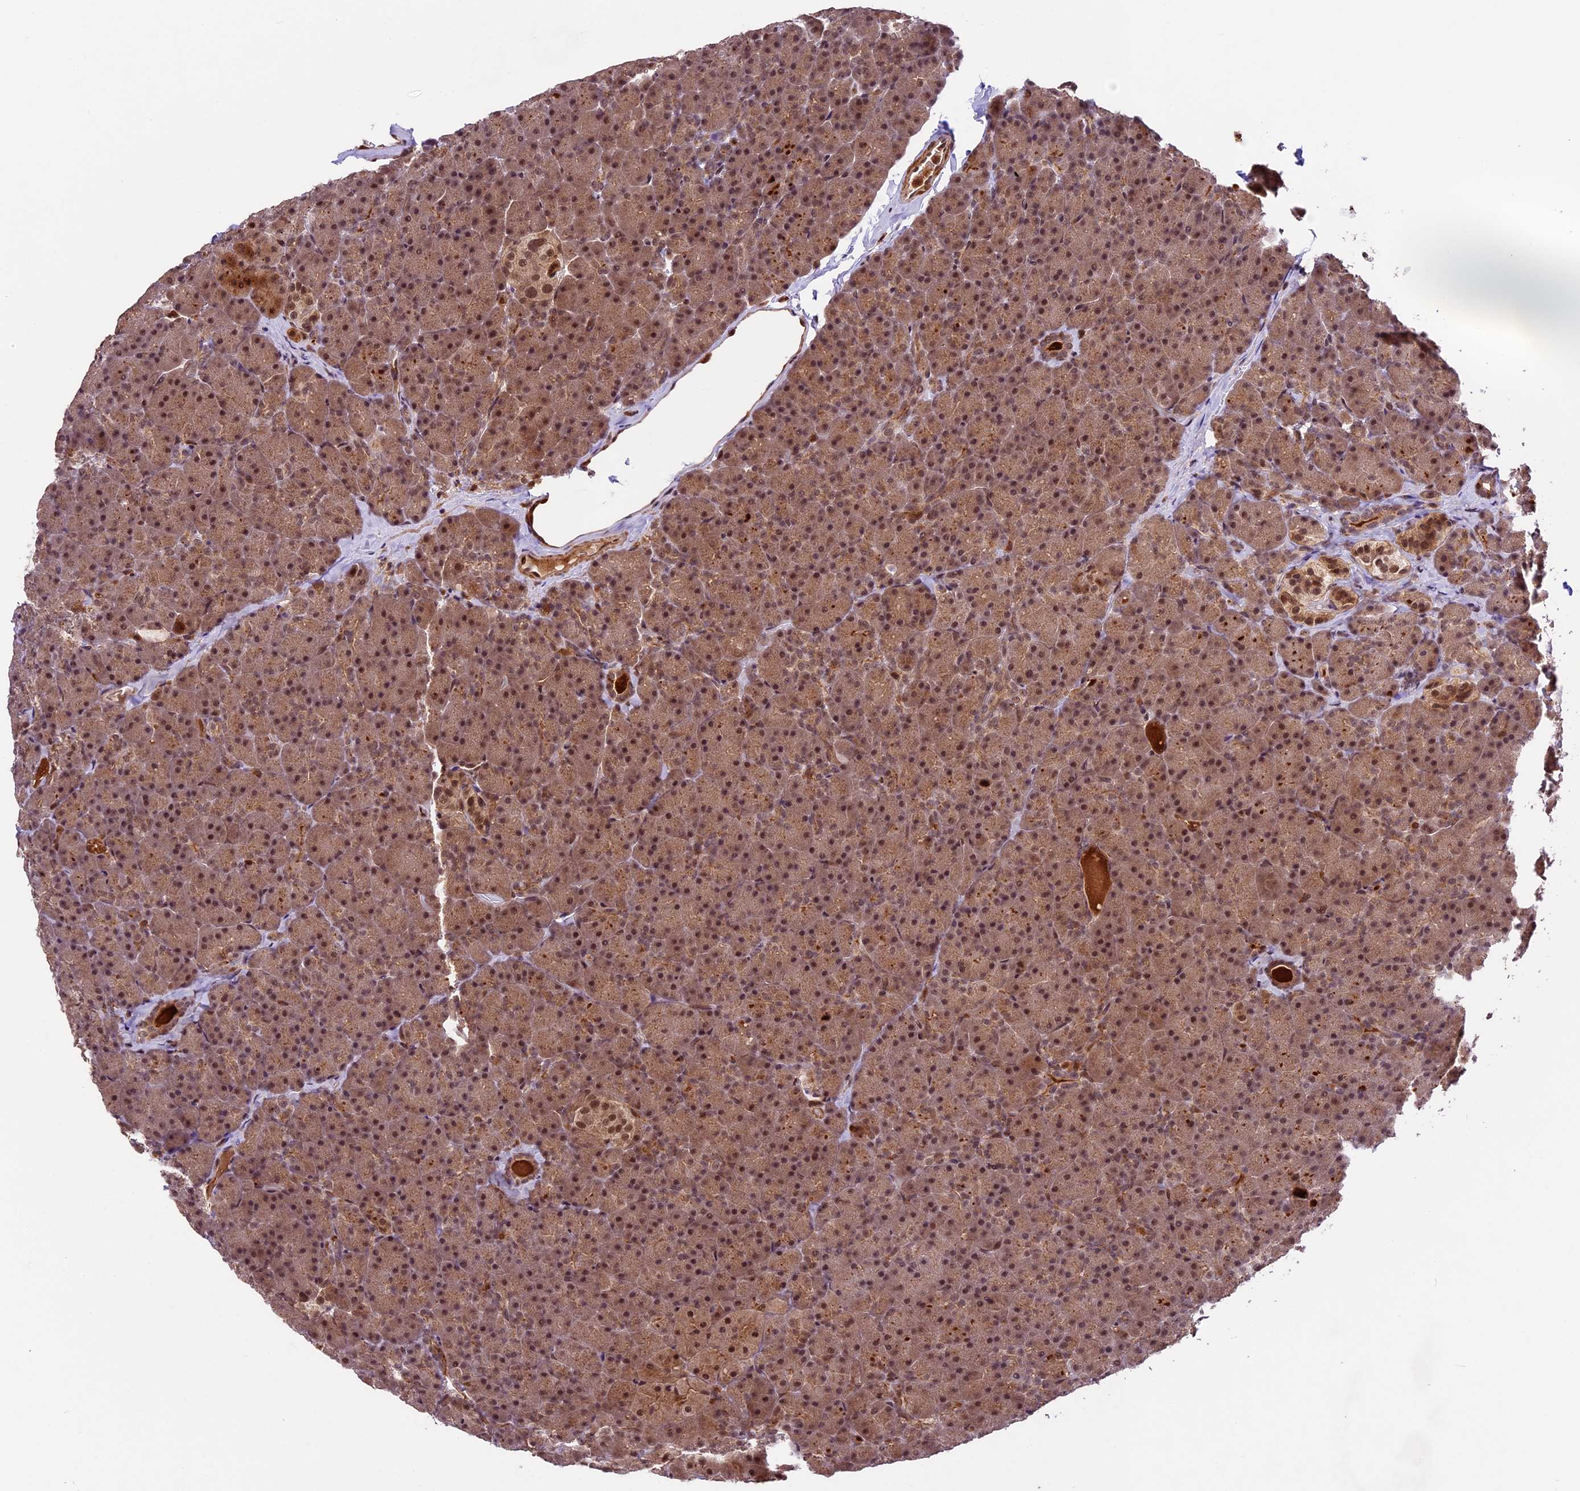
{"staining": {"intensity": "moderate", "quantity": ">75%", "location": "cytoplasmic/membranous,nuclear"}, "tissue": "pancreas", "cell_type": "Exocrine glandular cells", "image_type": "normal", "snomed": [{"axis": "morphology", "description": "Normal tissue, NOS"}, {"axis": "topography", "description": "Pancreas"}], "caption": "The histopathology image displays immunohistochemical staining of benign pancreas. There is moderate cytoplasmic/membranous,nuclear expression is present in about >75% of exocrine glandular cells.", "gene": "DHX38", "patient": {"sex": "male", "age": 36}}